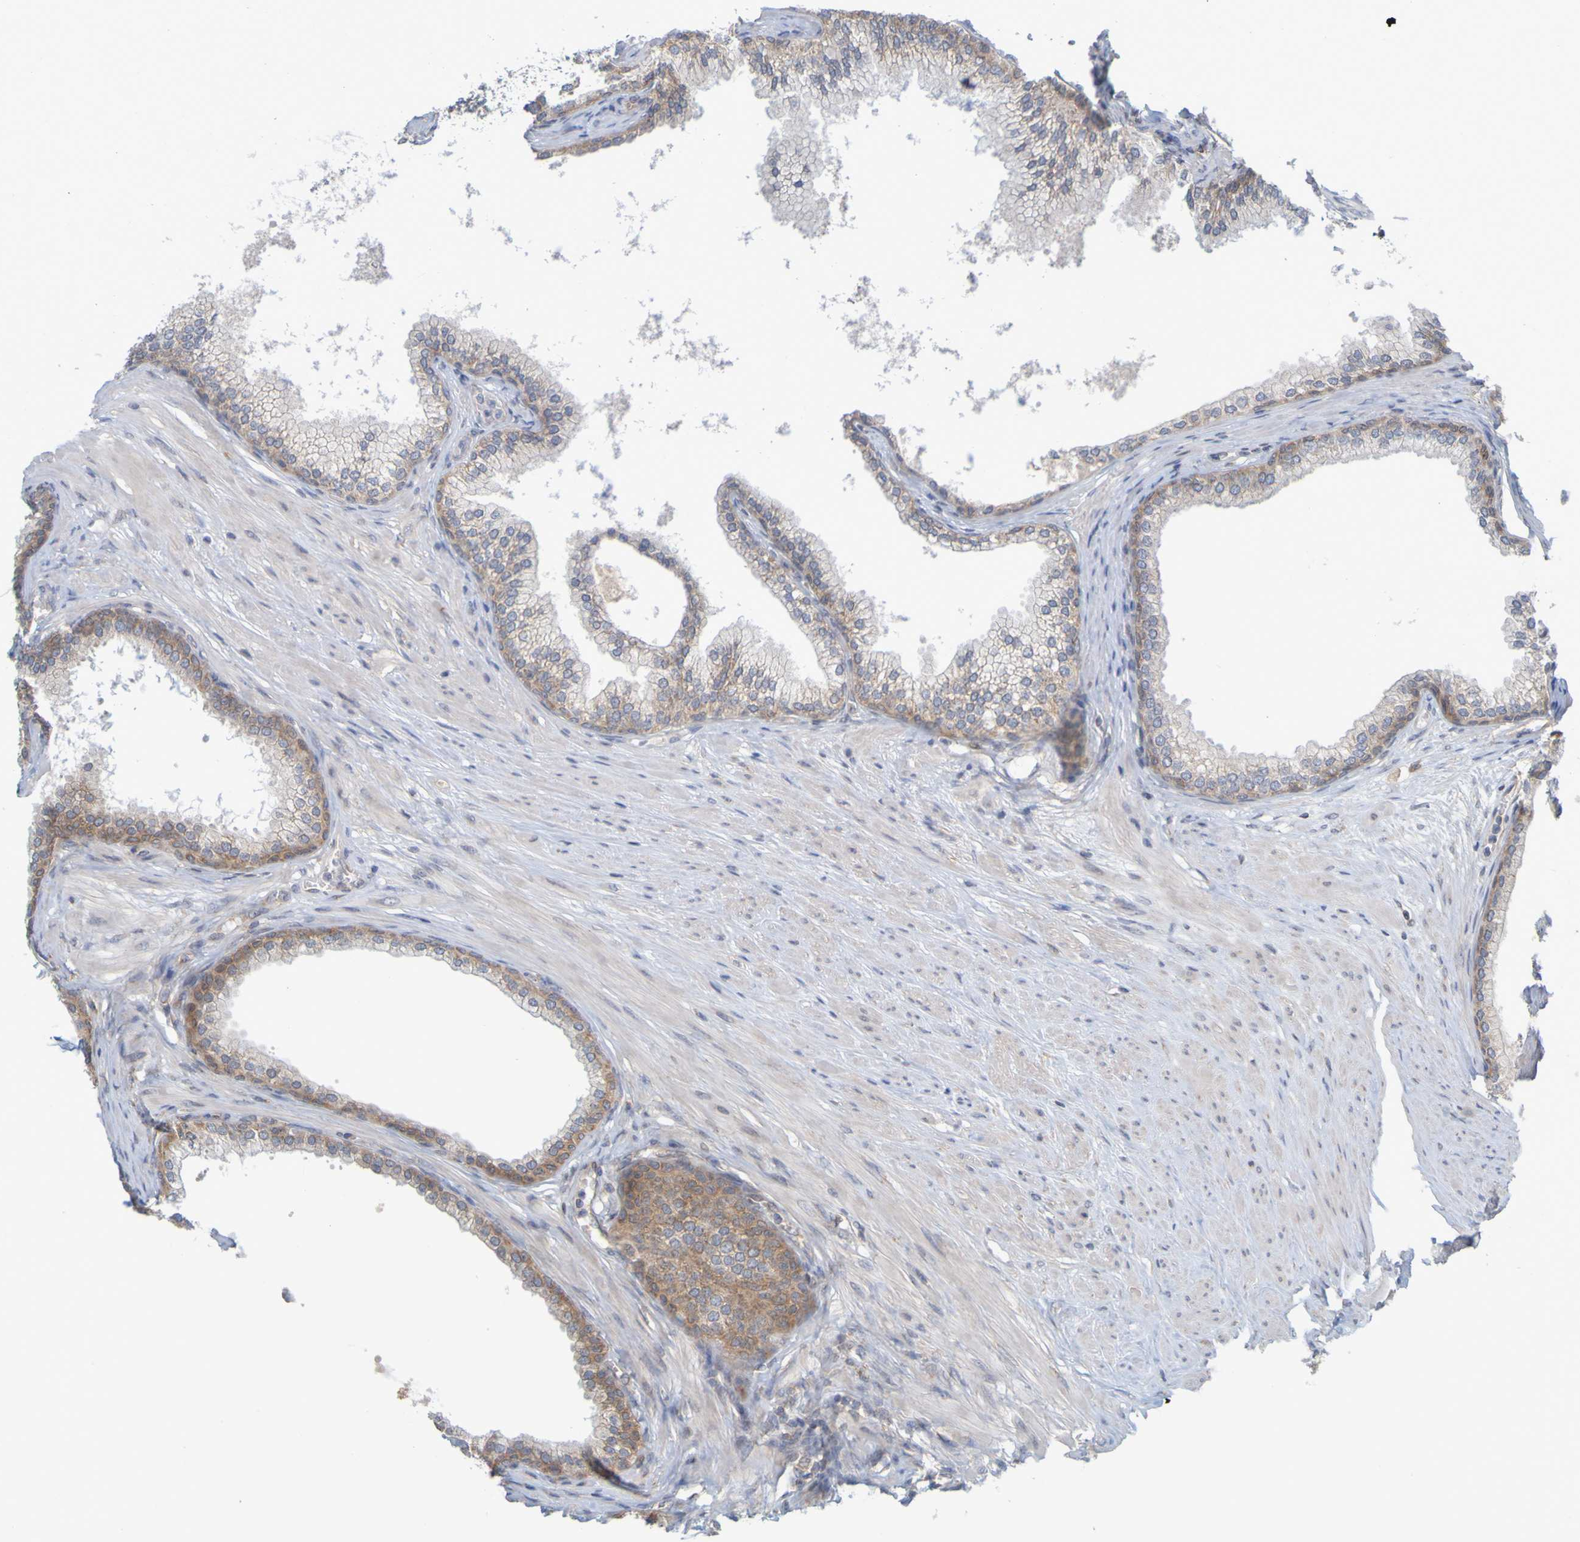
{"staining": {"intensity": "moderate", "quantity": "25%-75%", "location": "cytoplasmic/membranous"}, "tissue": "prostate", "cell_type": "Glandular cells", "image_type": "normal", "snomed": [{"axis": "morphology", "description": "Normal tissue, NOS"}, {"axis": "morphology", "description": "Urothelial carcinoma, Low grade"}, {"axis": "topography", "description": "Urinary bladder"}, {"axis": "topography", "description": "Prostate"}], "caption": "Glandular cells show moderate cytoplasmic/membranous positivity in about 25%-75% of cells in normal prostate.", "gene": "MOGS", "patient": {"sex": "male", "age": 60}}